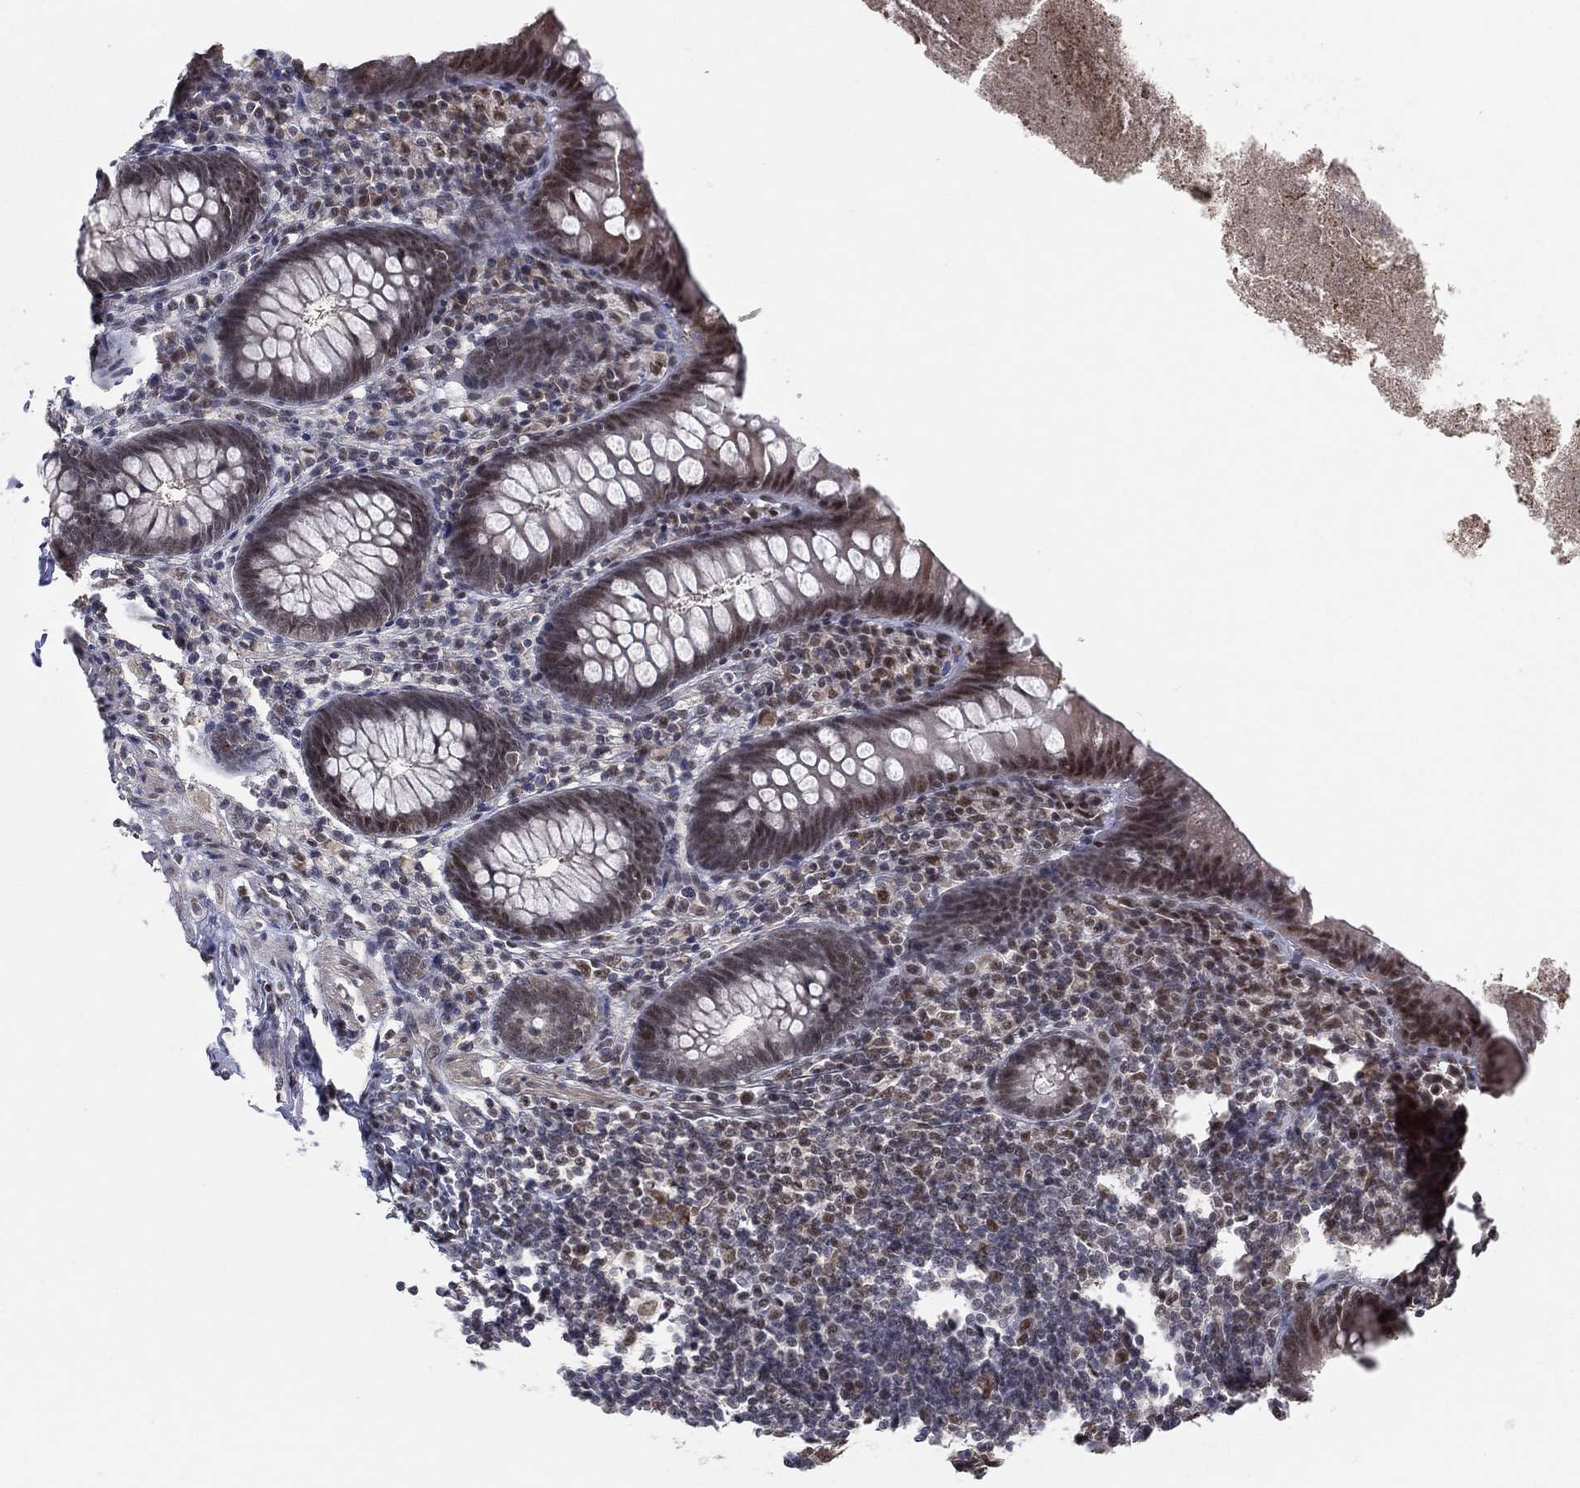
{"staining": {"intensity": "strong", "quantity": ">75%", "location": "nuclear"}, "tissue": "appendix", "cell_type": "Glandular cells", "image_type": "normal", "snomed": [{"axis": "morphology", "description": "Normal tissue, NOS"}, {"axis": "topography", "description": "Appendix"}], "caption": "There is high levels of strong nuclear expression in glandular cells of unremarkable appendix, as demonstrated by immunohistochemical staining (brown color).", "gene": "DGCR8", "patient": {"sex": "male", "age": 47}}